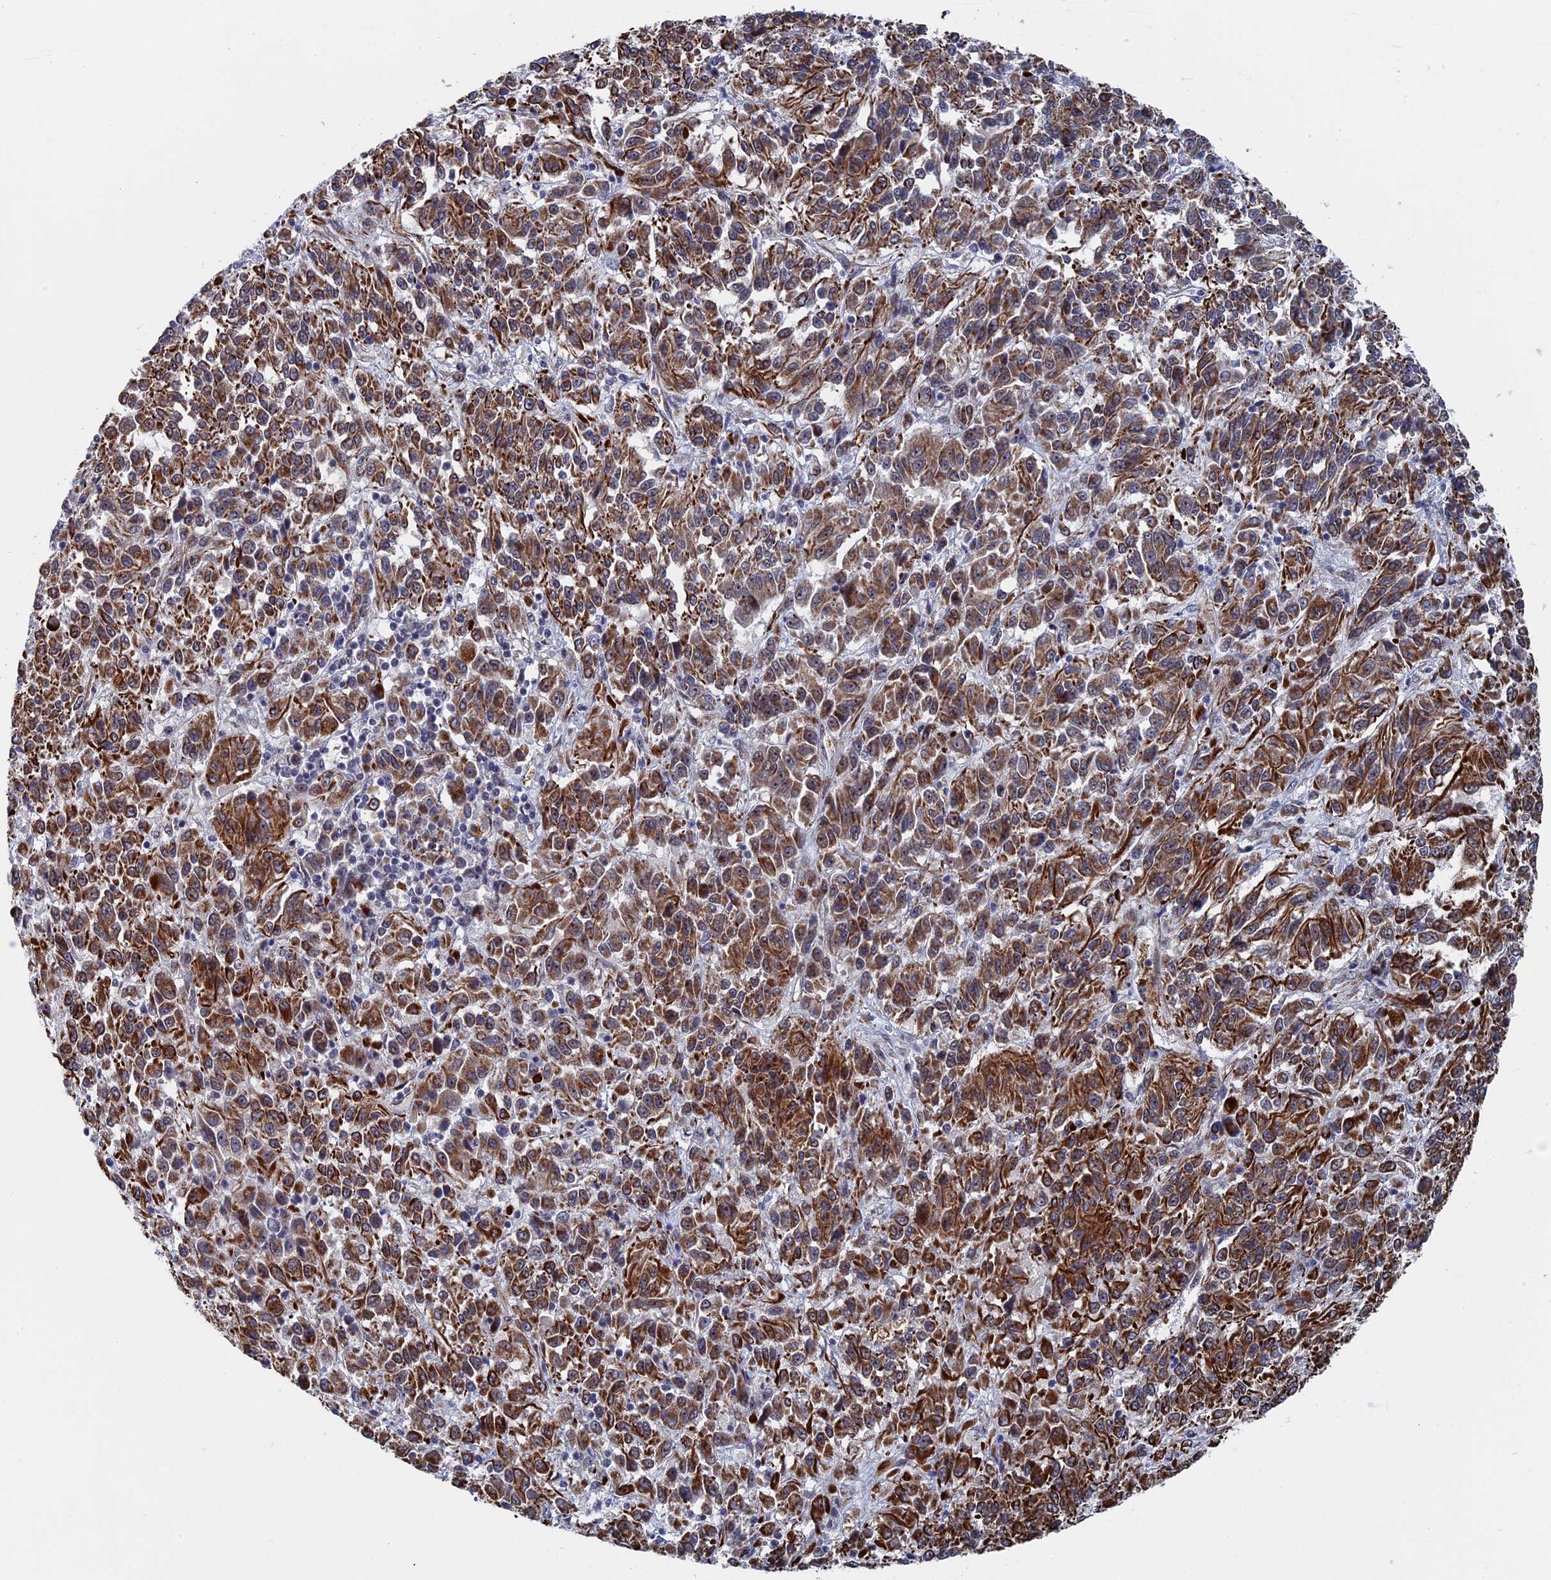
{"staining": {"intensity": "moderate", "quantity": ">75%", "location": "cytoplasmic/membranous"}, "tissue": "melanoma", "cell_type": "Tumor cells", "image_type": "cancer", "snomed": [{"axis": "morphology", "description": "Malignant melanoma, Metastatic site"}, {"axis": "topography", "description": "Lung"}], "caption": "Human malignant melanoma (metastatic site) stained with a brown dye demonstrates moderate cytoplasmic/membranous positive positivity in about >75% of tumor cells.", "gene": "EXOSC9", "patient": {"sex": "male", "age": 64}}